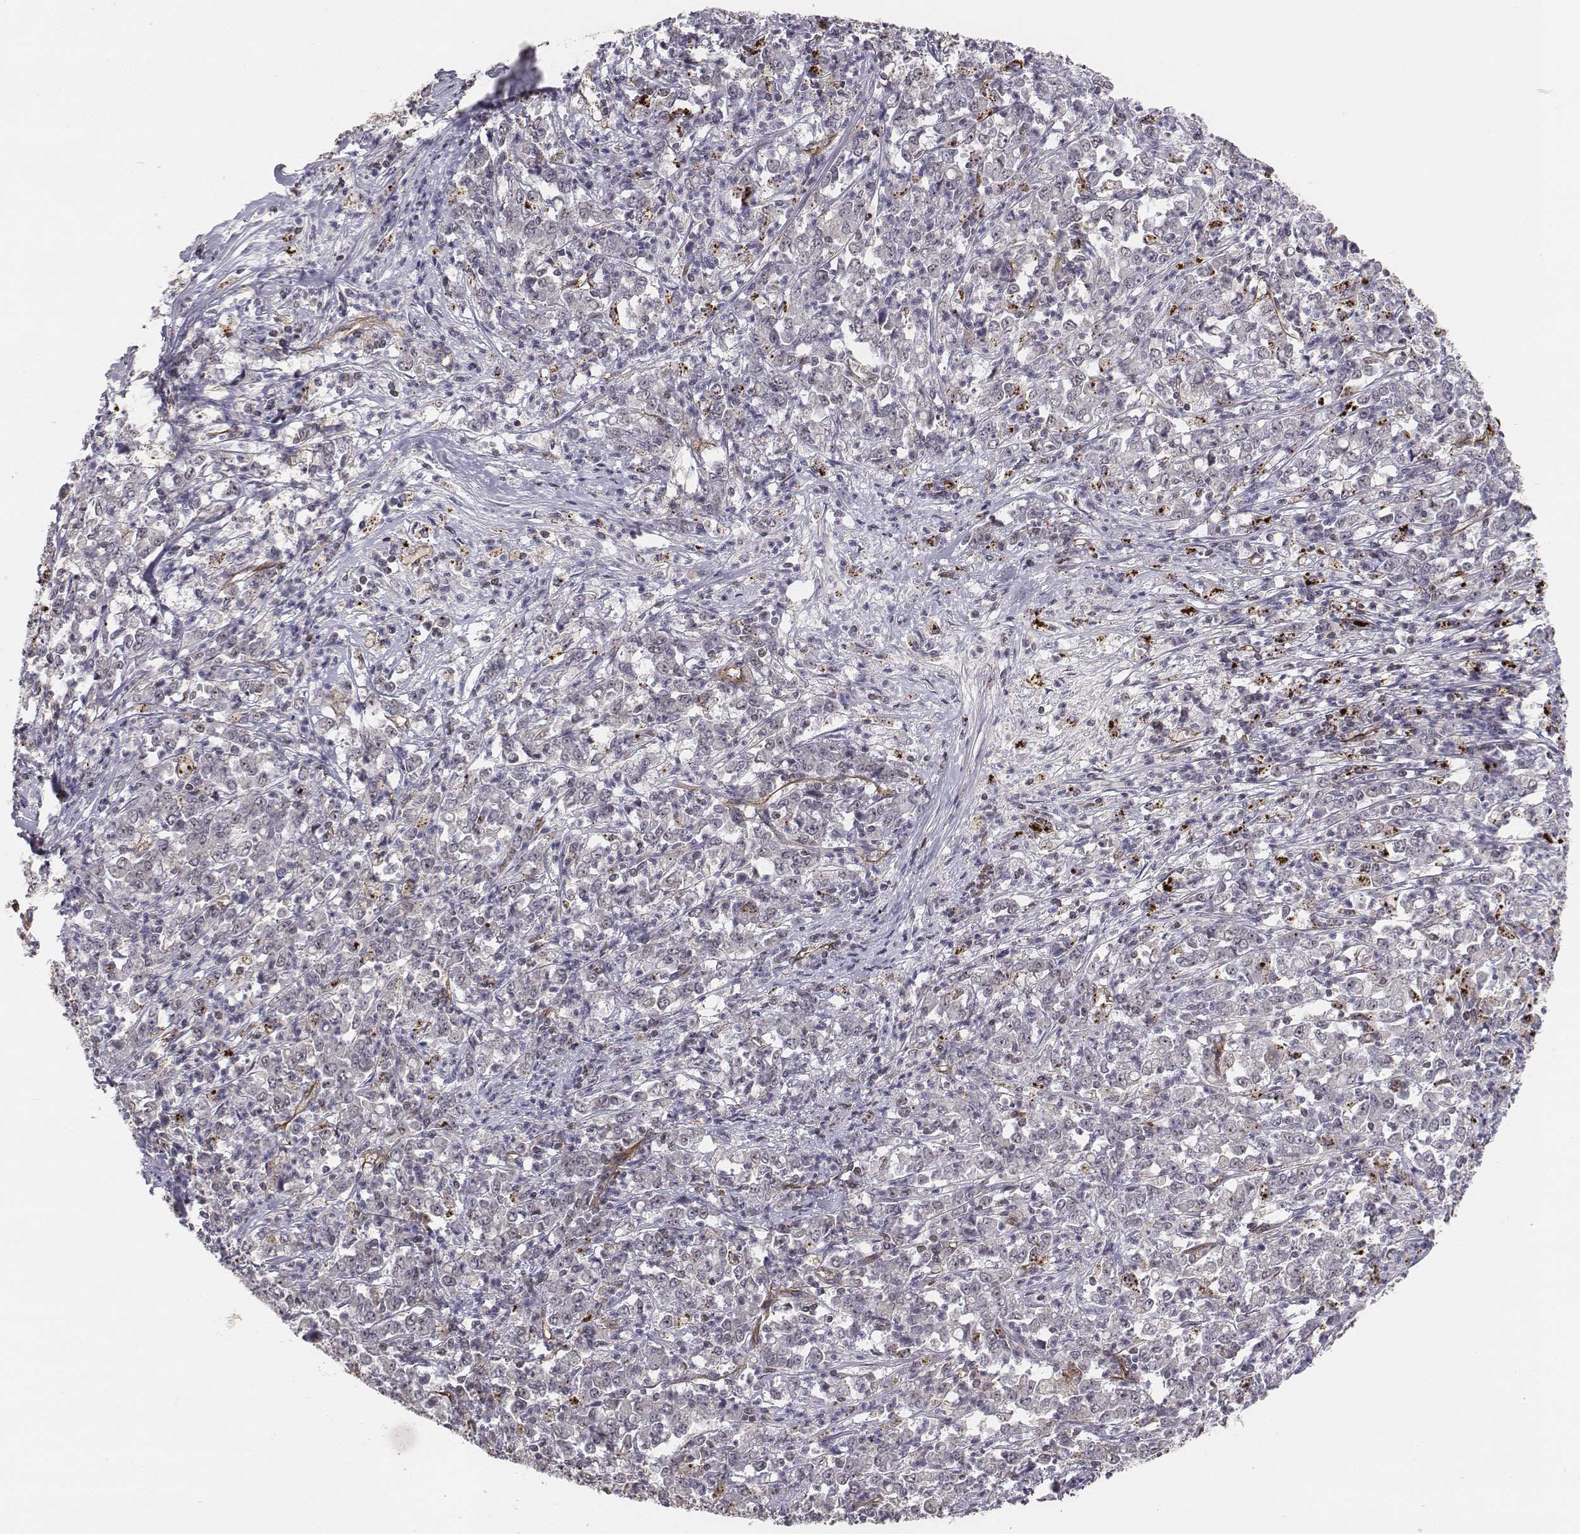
{"staining": {"intensity": "negative", "quantity": "none", "location": "none"}, "tissue": "stomach cancer", "cell_type": "Tumor cells", "image_type": "cancer", "snomed": [{"axis": "morphology", "description": "Adenocarcinoma, NOS"}, {"axis": "topography", "description": "Stomach, lower"}], "caption": "A high-resolution micrograph shows immunohistochemistry staining of stomach cancer (adenocarcinoma), which demonstrates no significant staining in tumor cells. The staining is performed using DAB (3,3'-diaminobenzidine) brown chromogen with nuclei counter-stained in using hematoxylin.", "gene": "PTPRG", "patient": {"sex": "female", "age": 71}}